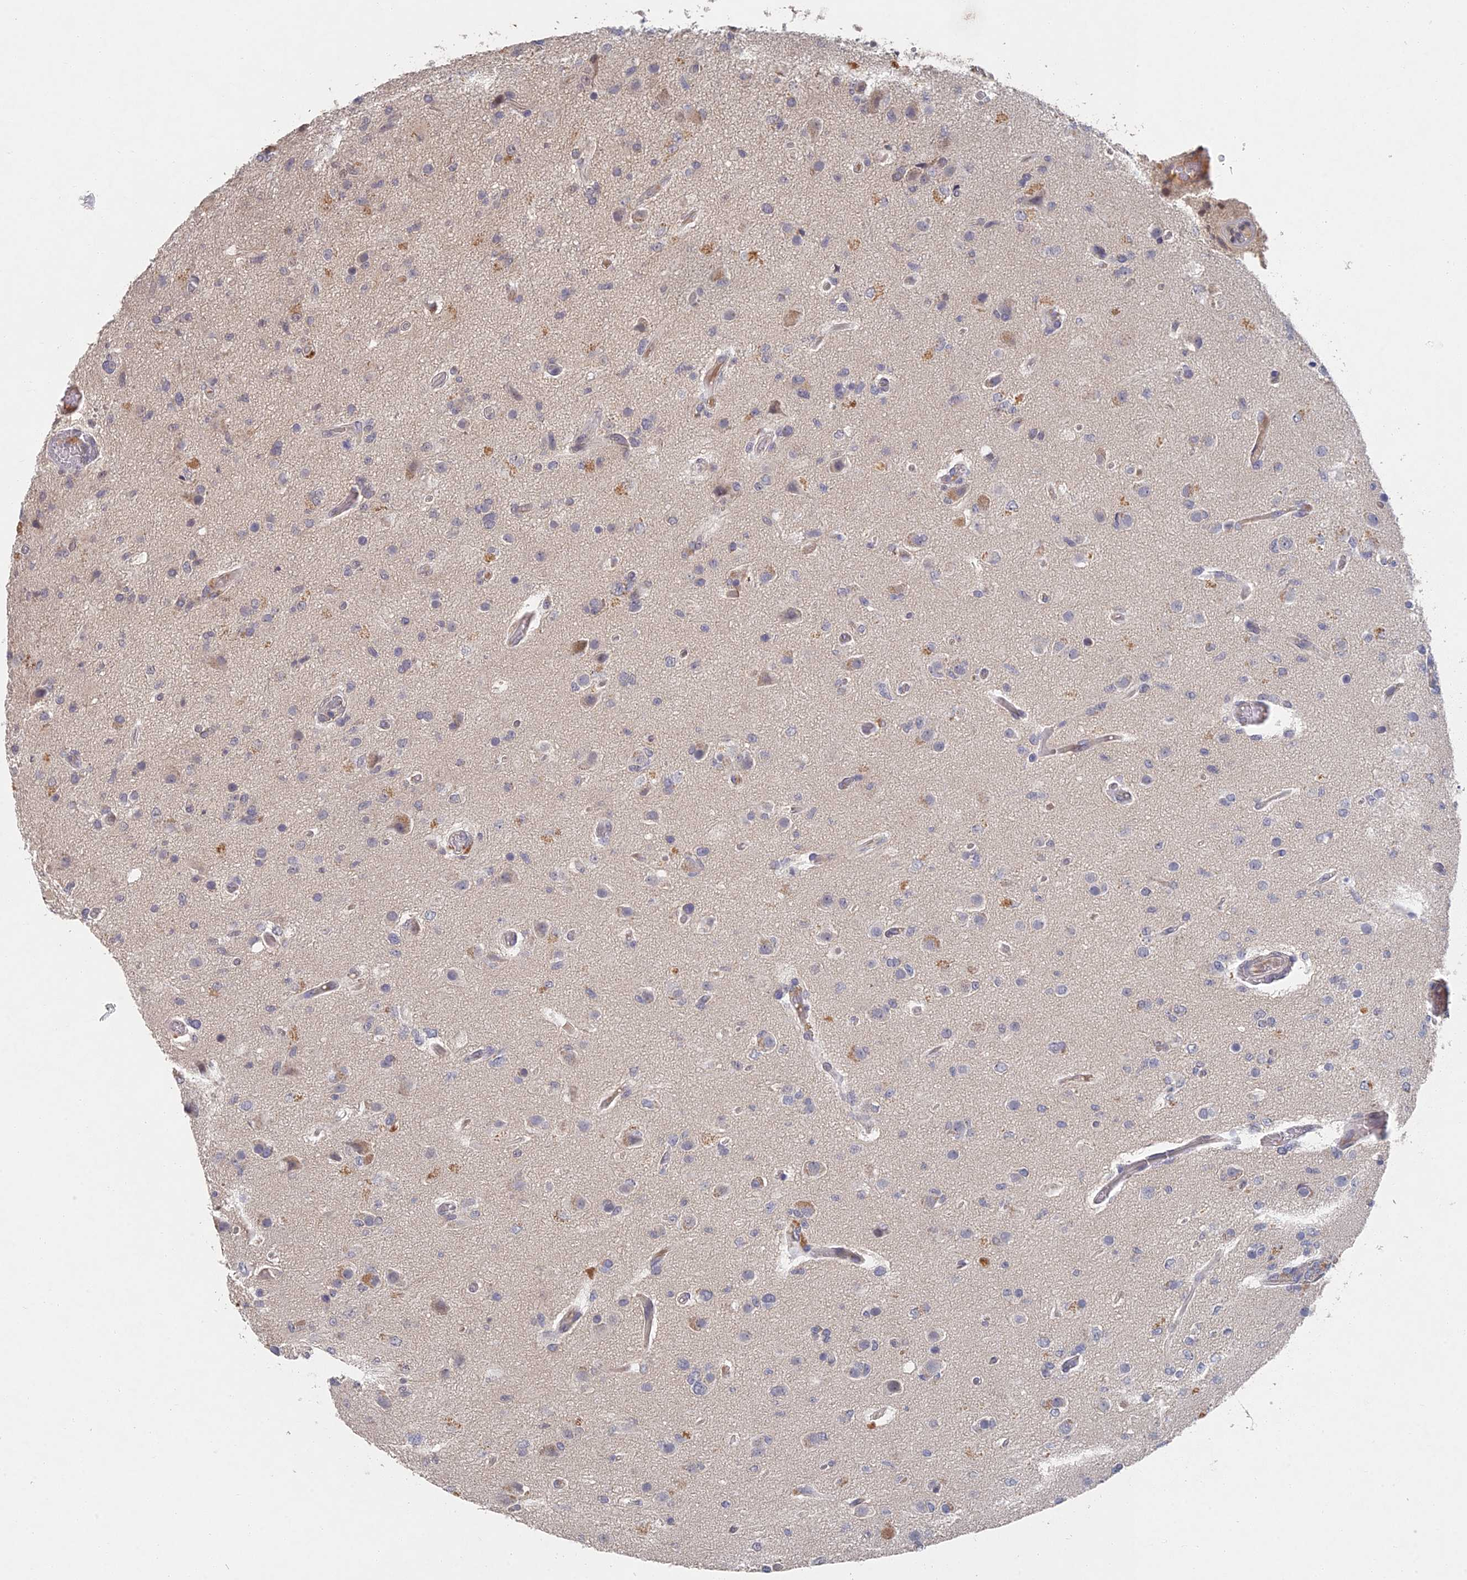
{"staining": {"intensity": "weak", "quantity": "<25%", "location": "cytoplasmic/membranous"}, "tissue": "glioma", "cell_type": "Tumor cells", "image_type": "cancer", "snomed": [{"axis": "morphology", "description": "Glioma, malignant, High grade"}, {"axis": "topography", "description": "Brain"}], "caption": "Tumor cells are negative for brown protein staining in glioma.", "gene": "GNA15", "patient": {"sex": "female", "age": 74}}